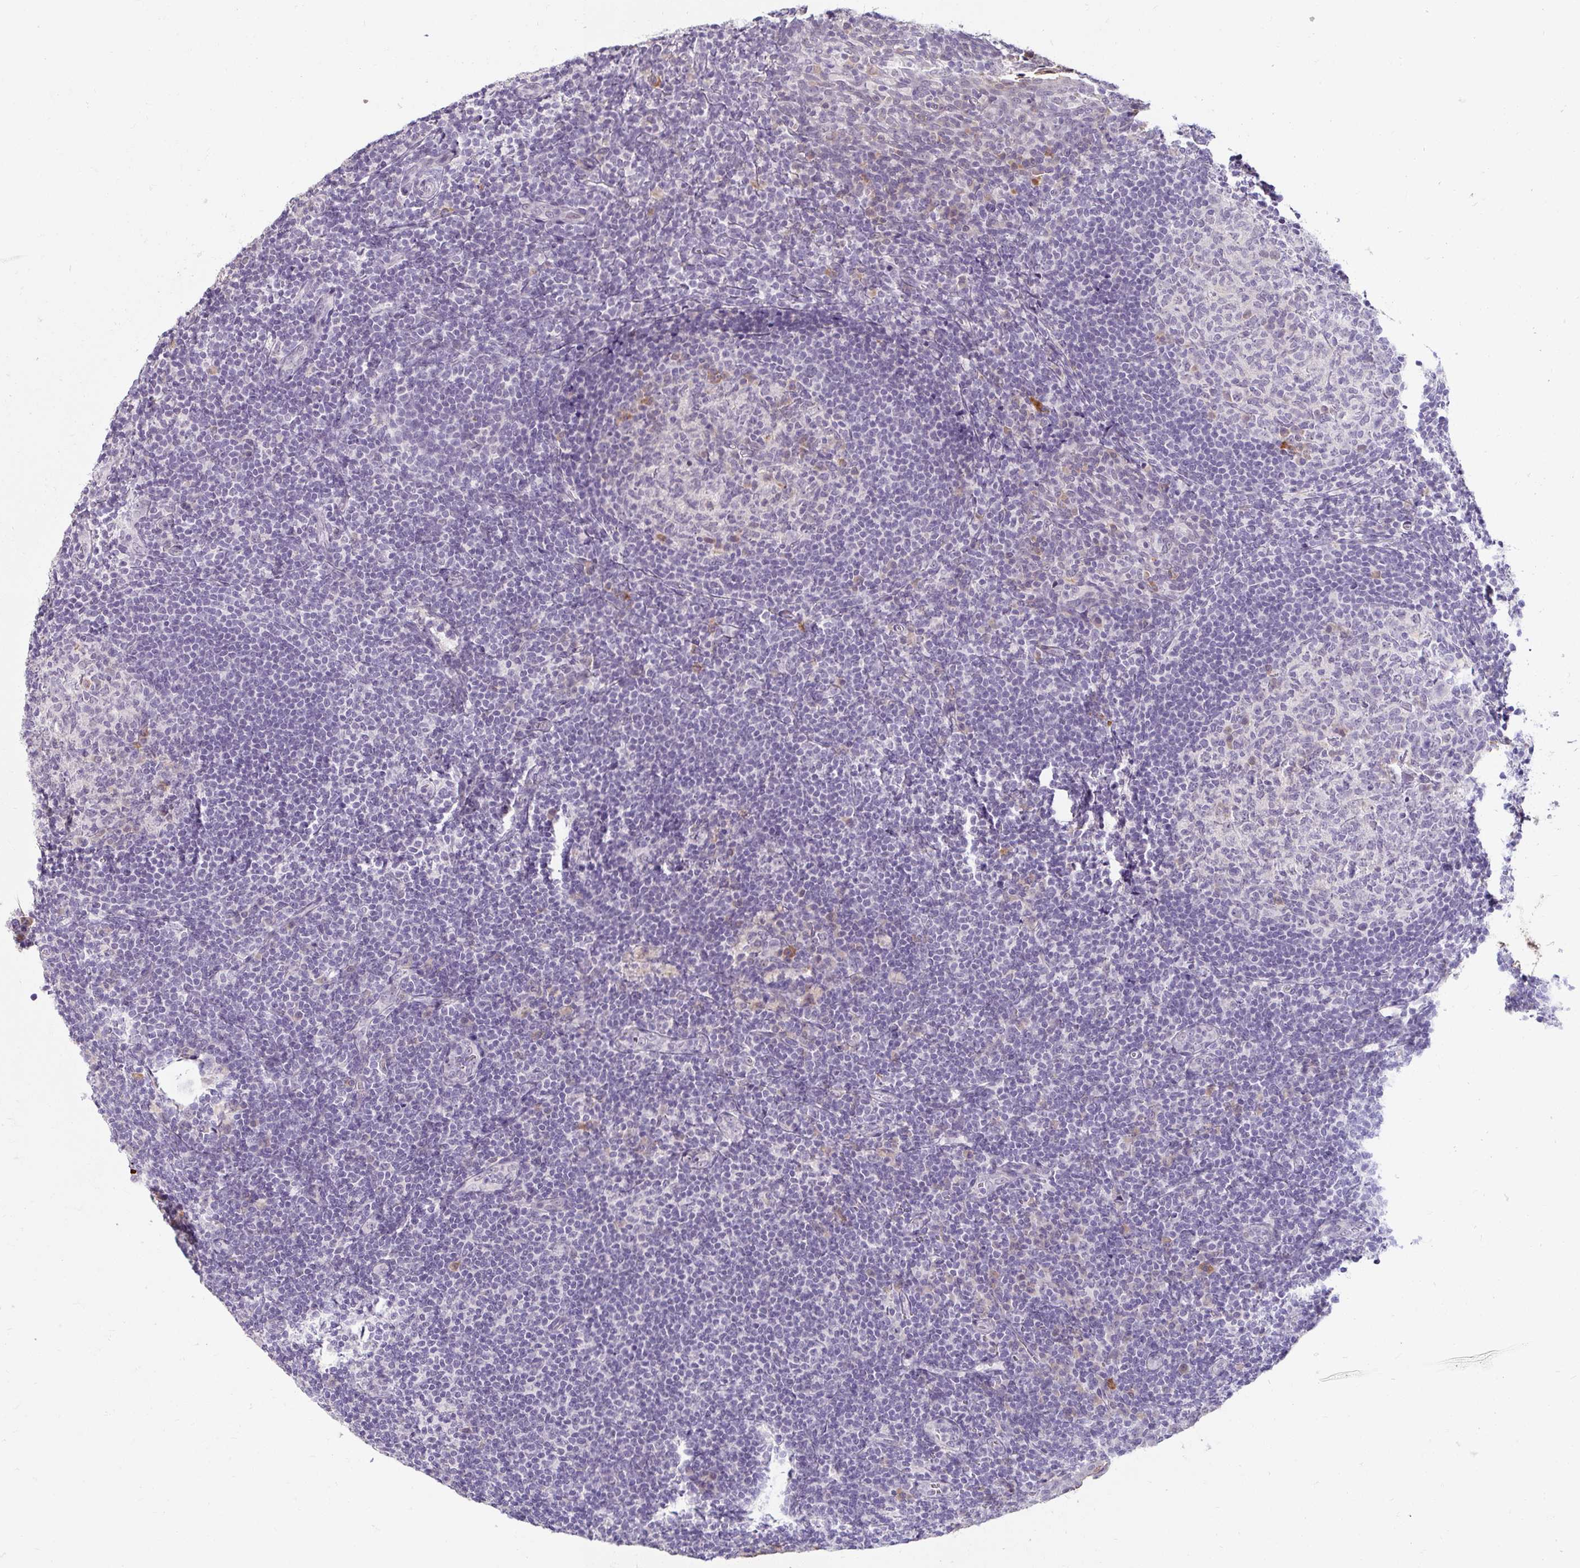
{"staining": {"intensity": "moderate", "quantity": "<25%", "location": "cytoplasmic/membranous"}, "tissue": "tonsil", "cell_type": "Germinal center cells", "image_type": "normal", "snomed": [{"axis": "morphology", "description": "Normal tissue, NOS"}, {"axis": "topography", "description": "Tonsil"}], "caption": "Protein analysis of benign tonsil displays moderate cytoplasmic/membranous staining in about <25% of germinal center cells.", "gene": "DDN", "patient": {"sex": "male", "age": 17}}